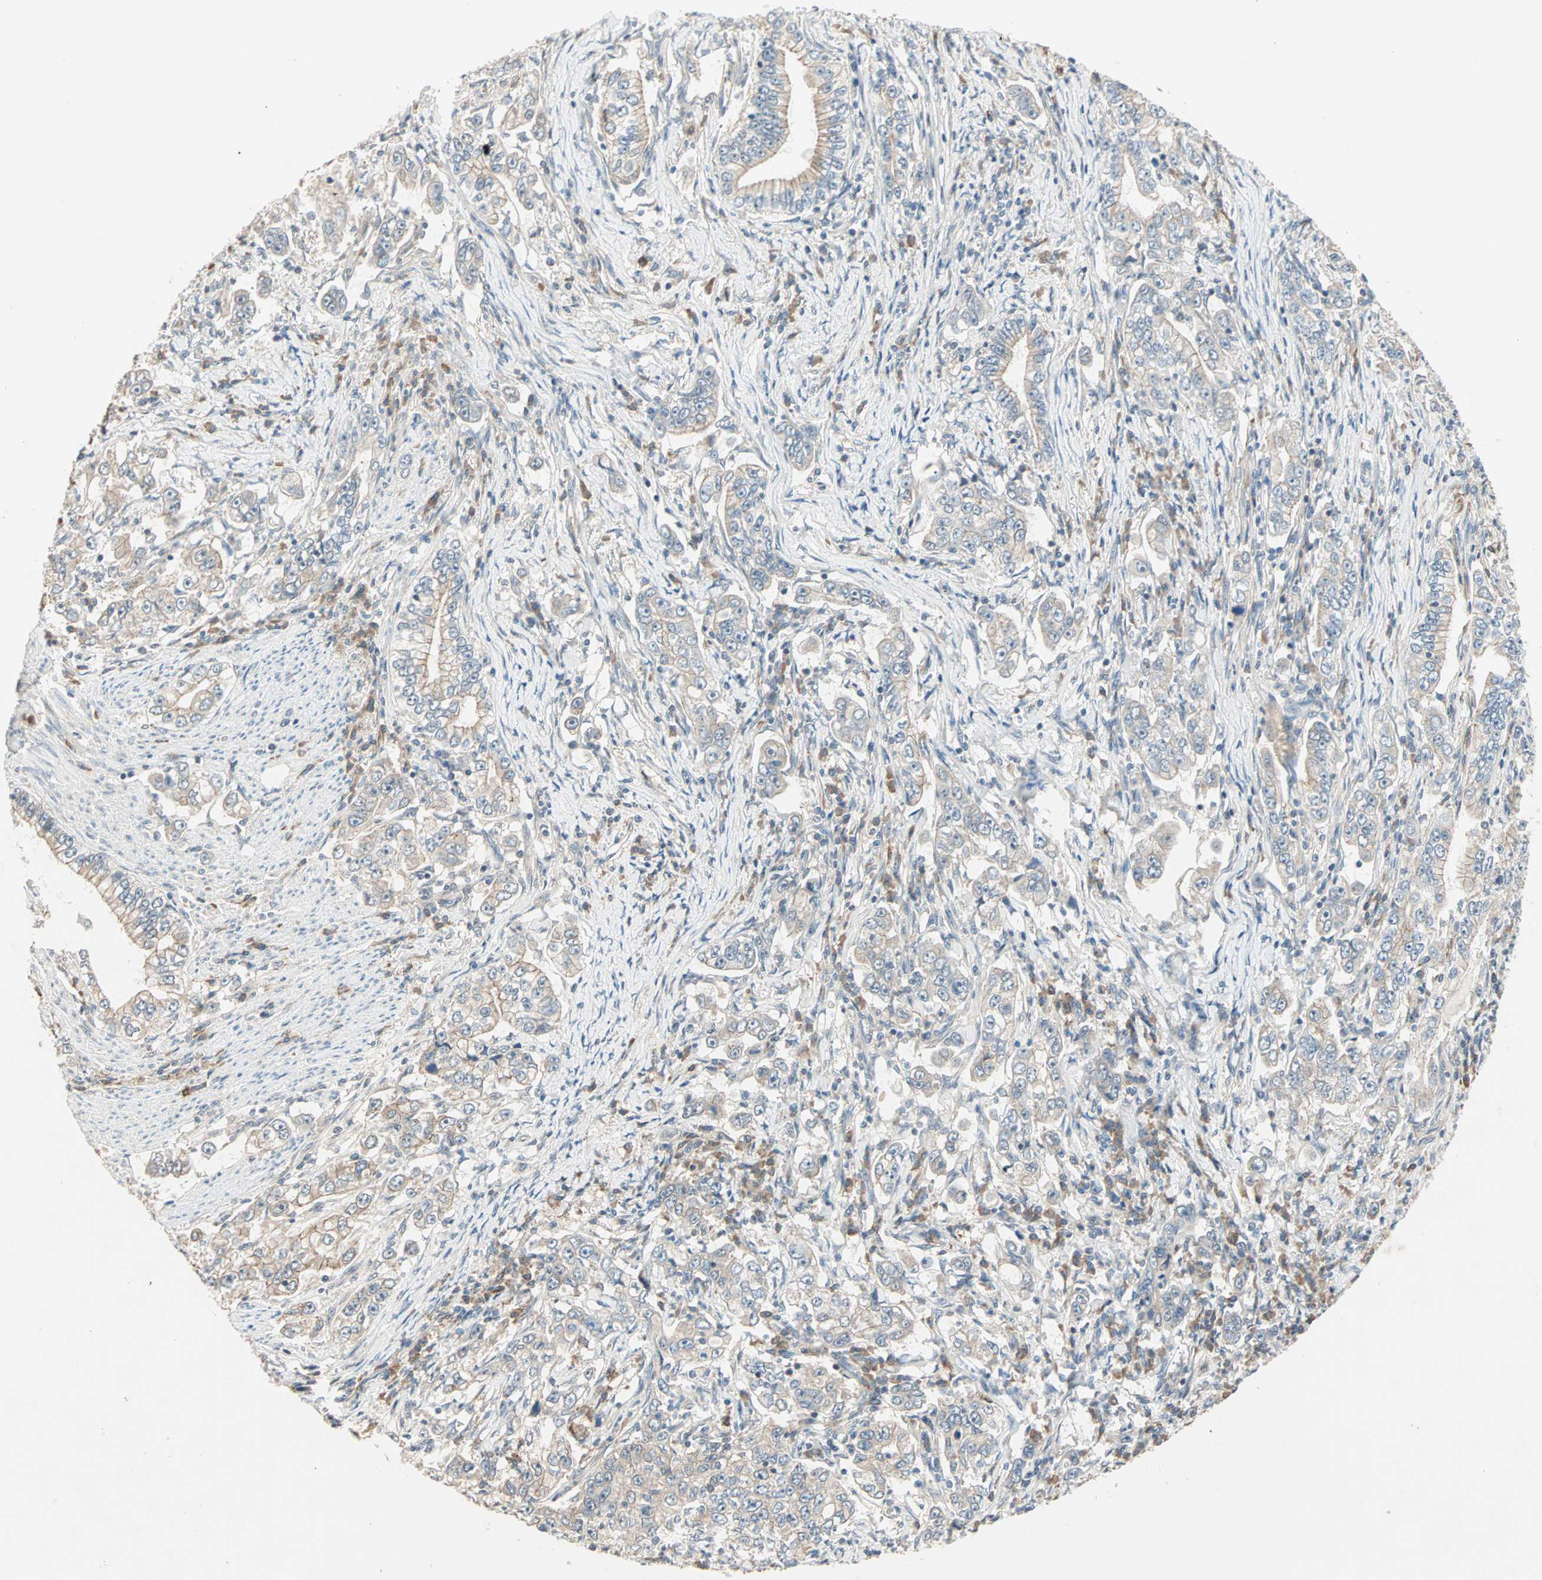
{"staining": {"intensity": "weak", "quantity": ">75%", "location": "cytoplasmic/membranous"}, "tissue": "stomach cancer", "cell_type": "Tumor cells", "image_type": "cancer", "snomed": [{"axis": "morphology", "description": "Adenocarcinoma, NOS"}, {"axis": "topography", "description": "Stomach, lower"}], "caption": "Stomach cancer was stained to show a protein in brown. There is low levels of weak cytoplasmic/membranous positivity in about >75% of tumor cells. (DAB (3,3'-diaminobenzidine) IHC, brown staining for protein, blue staining for nuclei).", "gene": "TTF2", "patient": {"sex": "female", "age": 72}}